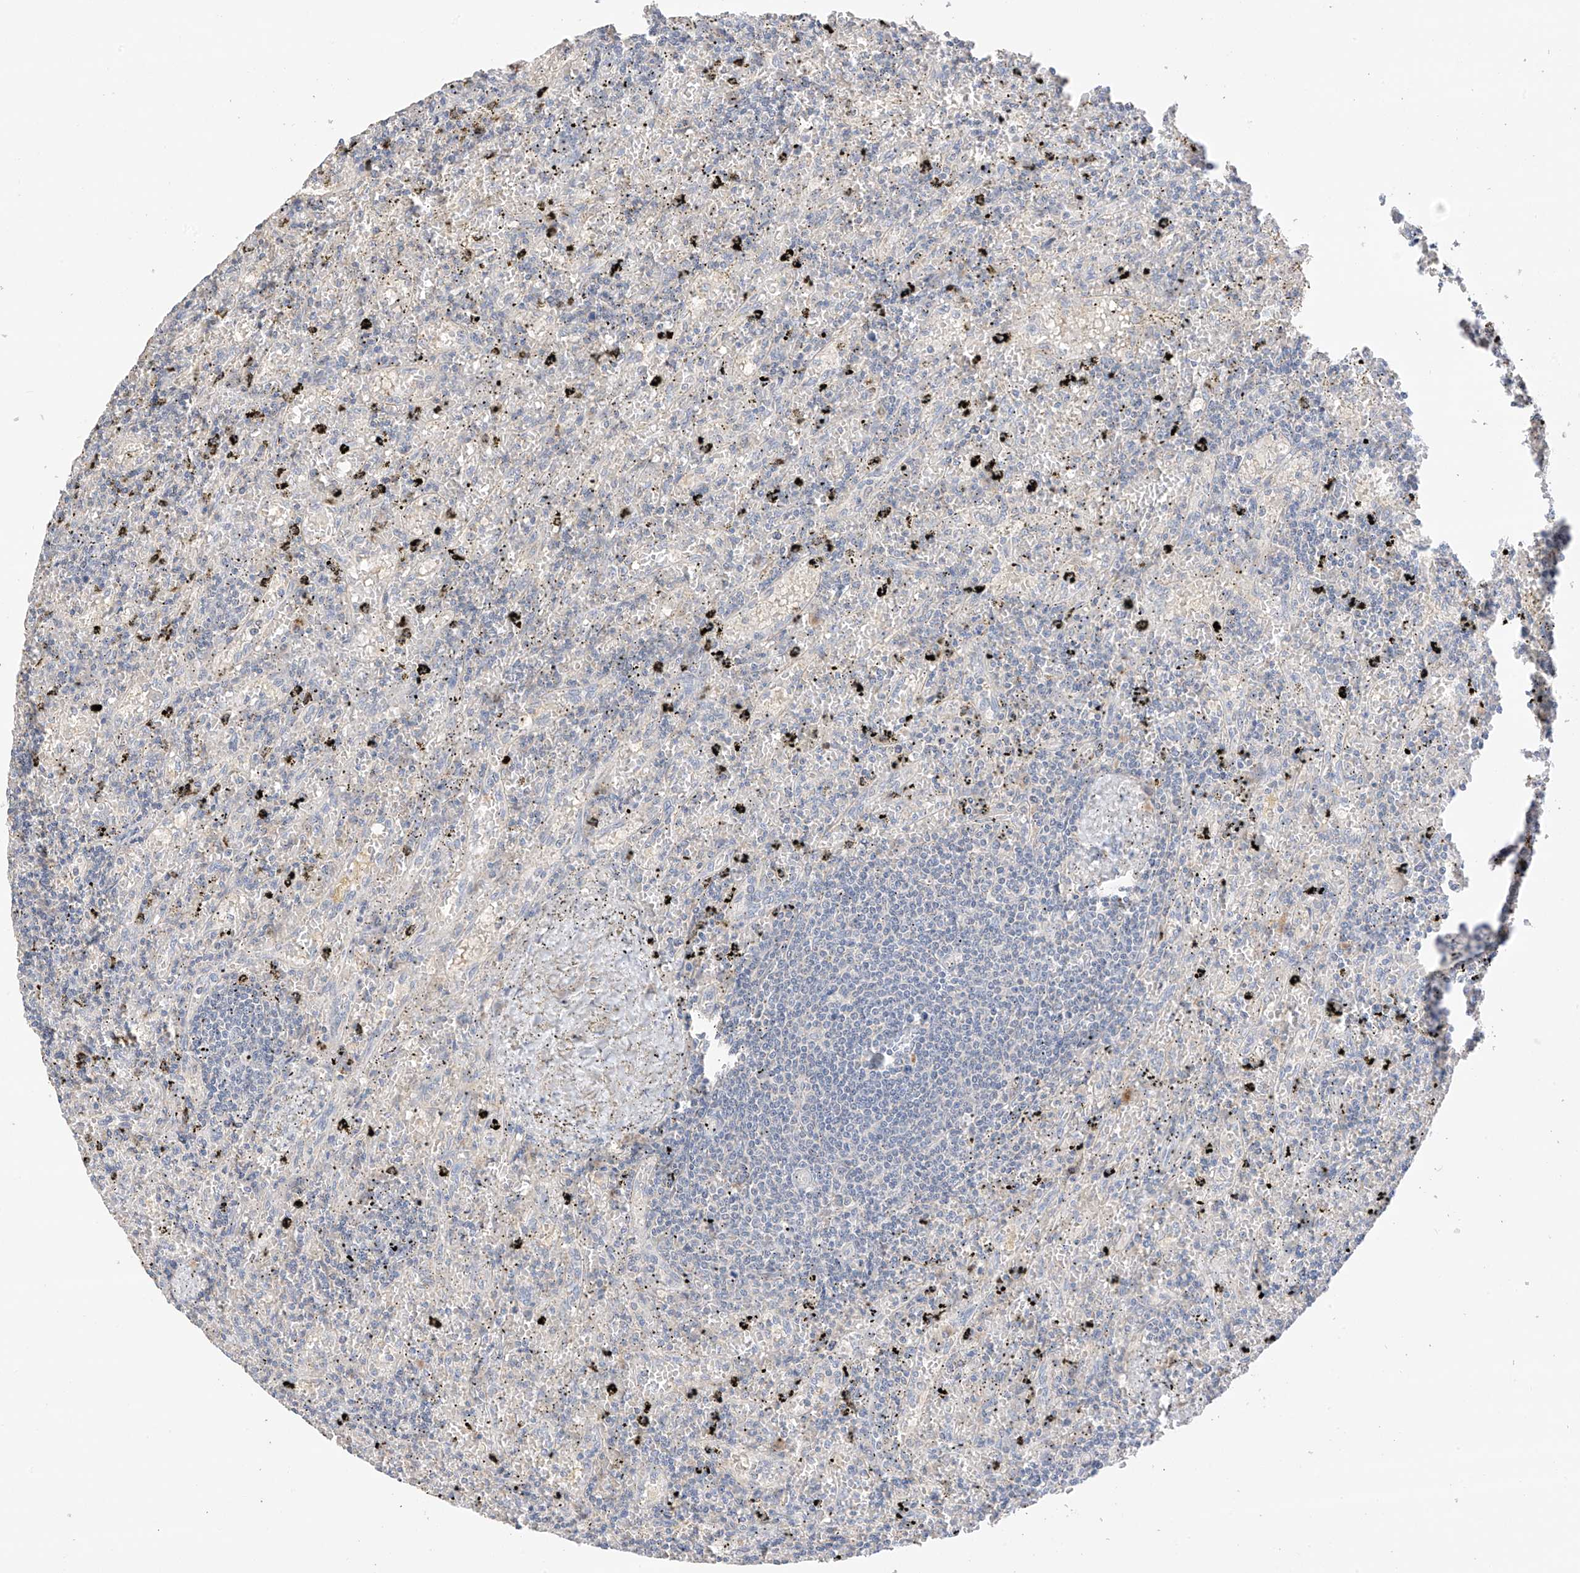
{"staining": {"intensity": "negative", "quantity": "none", "location": "none"}, "tissue": "lymphoma", "cell_type": "Tumor cells", "image_type": "cancer", "snomed": [{"axis": "morphology", "description": "Malignant lymphoma, non-Hodgkin's type, Low grade"}, {"axis": "topography", "description": "Spleen"}], "caption": "Photomicrograph shows no protein positivity in tumor cells of low-grade malignant lymphoma, non-Hodgkin's type tissue.", "gene": "CAPN13", "patient": {"sex": "male", "age": 76}}